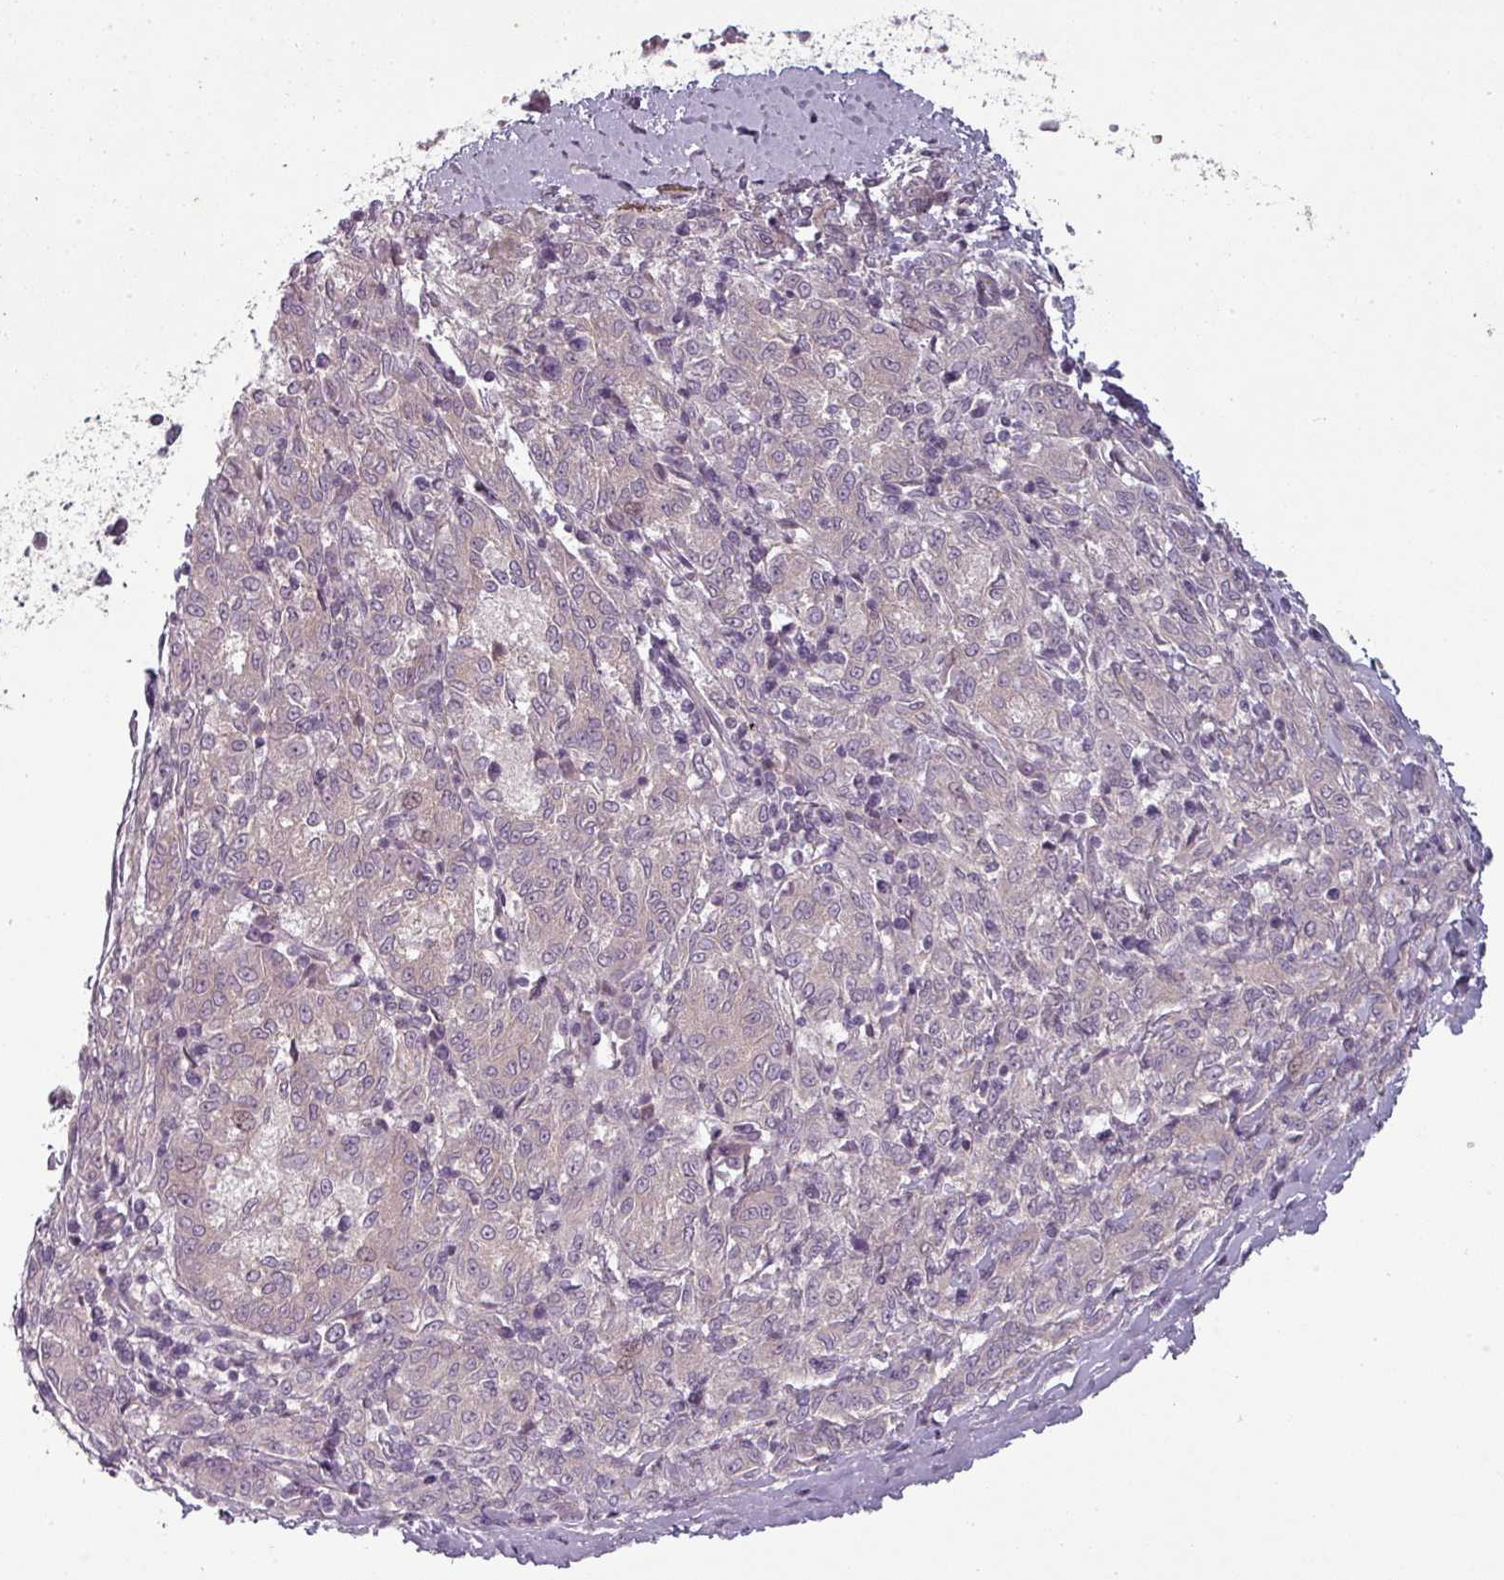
{"staining": {"intensity": "negative", "quantity": "none", "location": "none"}, "tissue": "melanoma", "cell_type": "Tumor cells", "image_type": "cancer", "snomed": [{"axis": "morphology", "description": "Malignant melanoma, NOS"}, {"axis": "topography", "description": "Skin"}], "caption": "Tumor cells are negative for protein expression in human malignant melanoma.", "gene": "SLC16A9", "patient": {"sex": "female", "age": 72}}